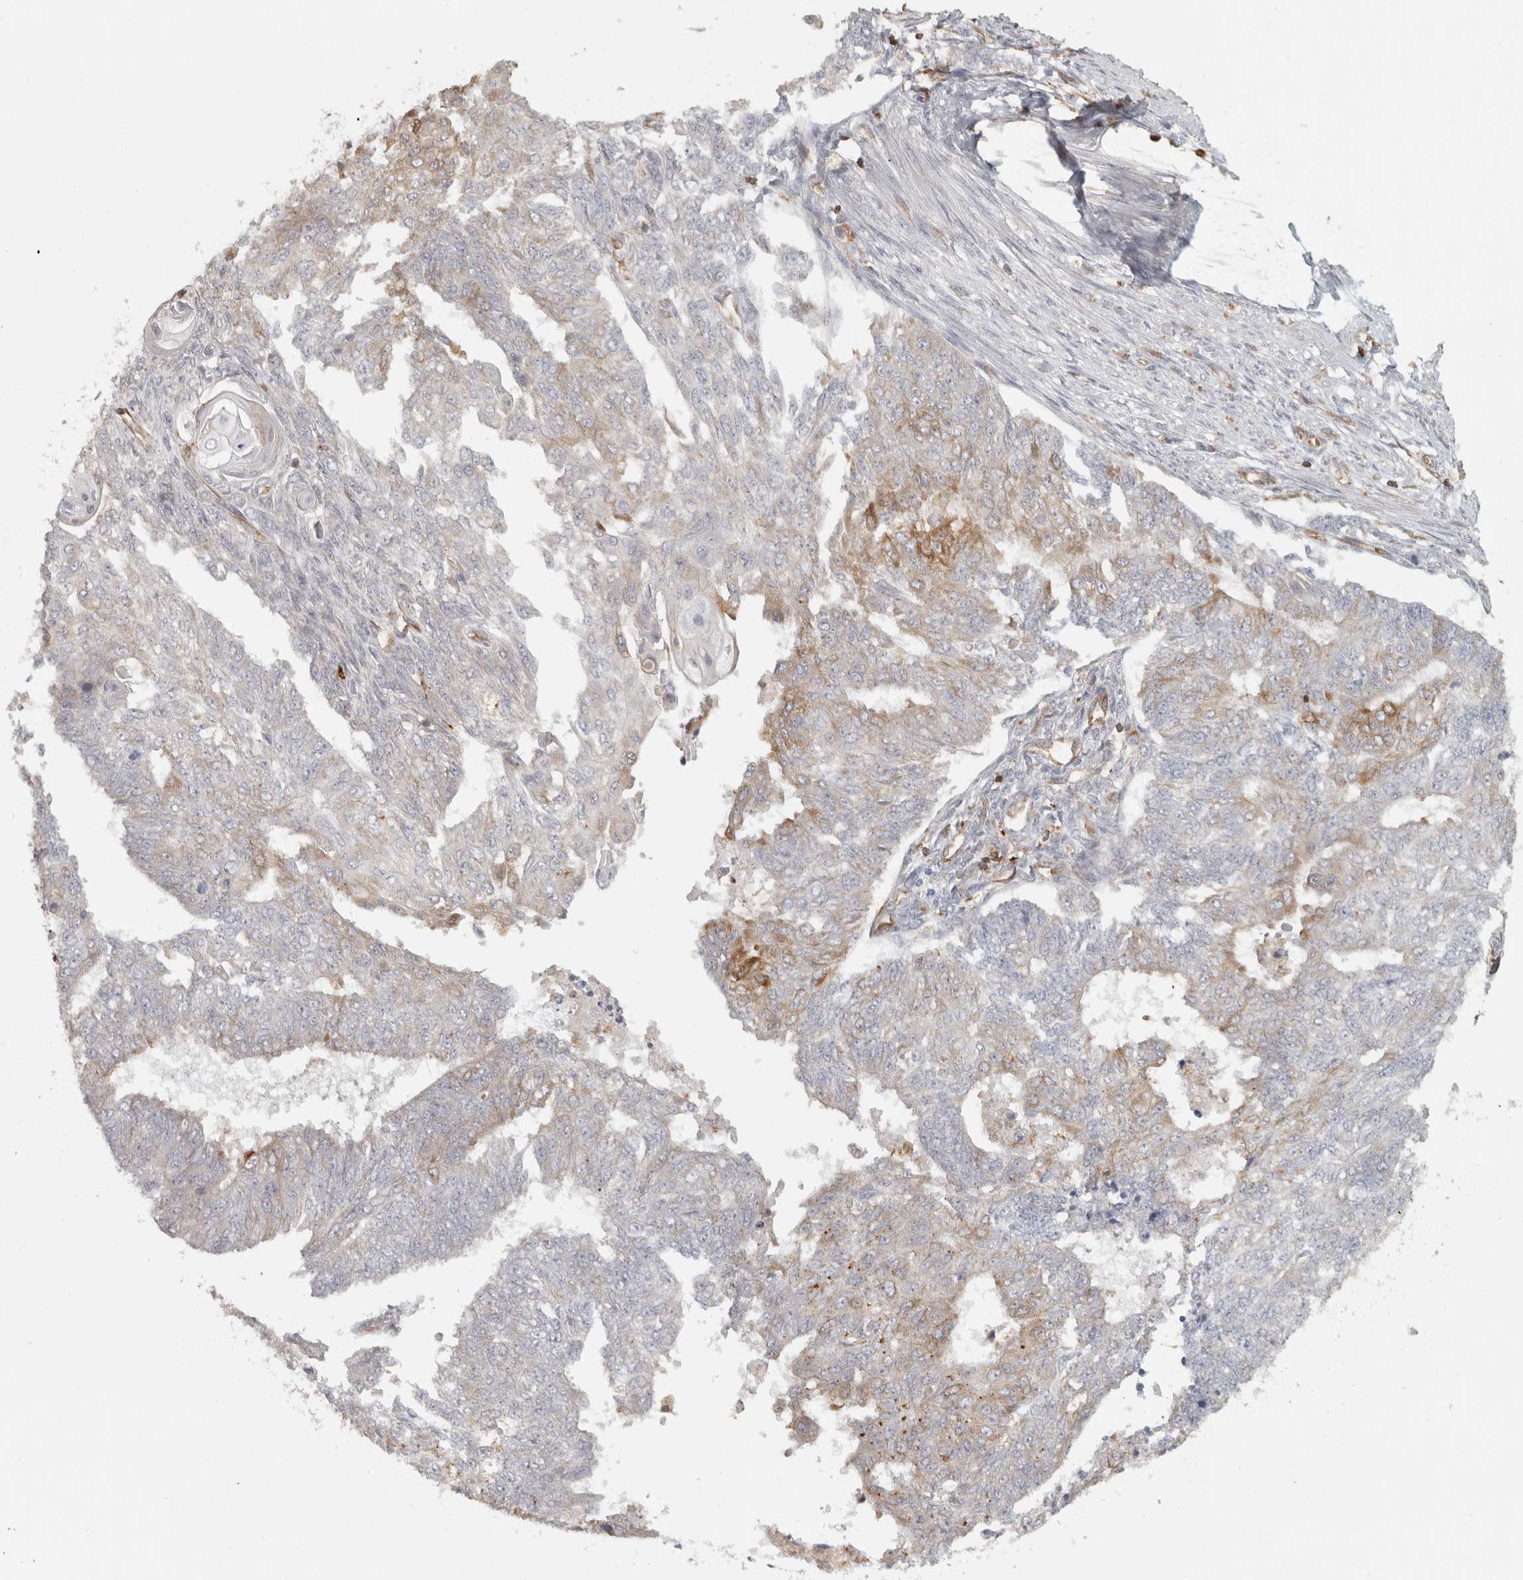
{"staining": {"intensity": "weak", "quantity": "<25%", "location": "cytoplasmic/membranous"}, "tissue": "endometrial cancer", "cell_type": "Tumor cells", "image_type": "cancer", "snomed": [{"axis": "morphology", "description": "Adenocarcinoma, NOS"}, {"axis": "topography", "description": "Endometrium"}], "caption": "Immunohistochemical staining of endometrial adenocarcinoma exhibits no significant expression in tumor cells. Nuclei are stained in blue.", "gene": "HLA-E", "patient": {"sex": "female", "age": 32}}